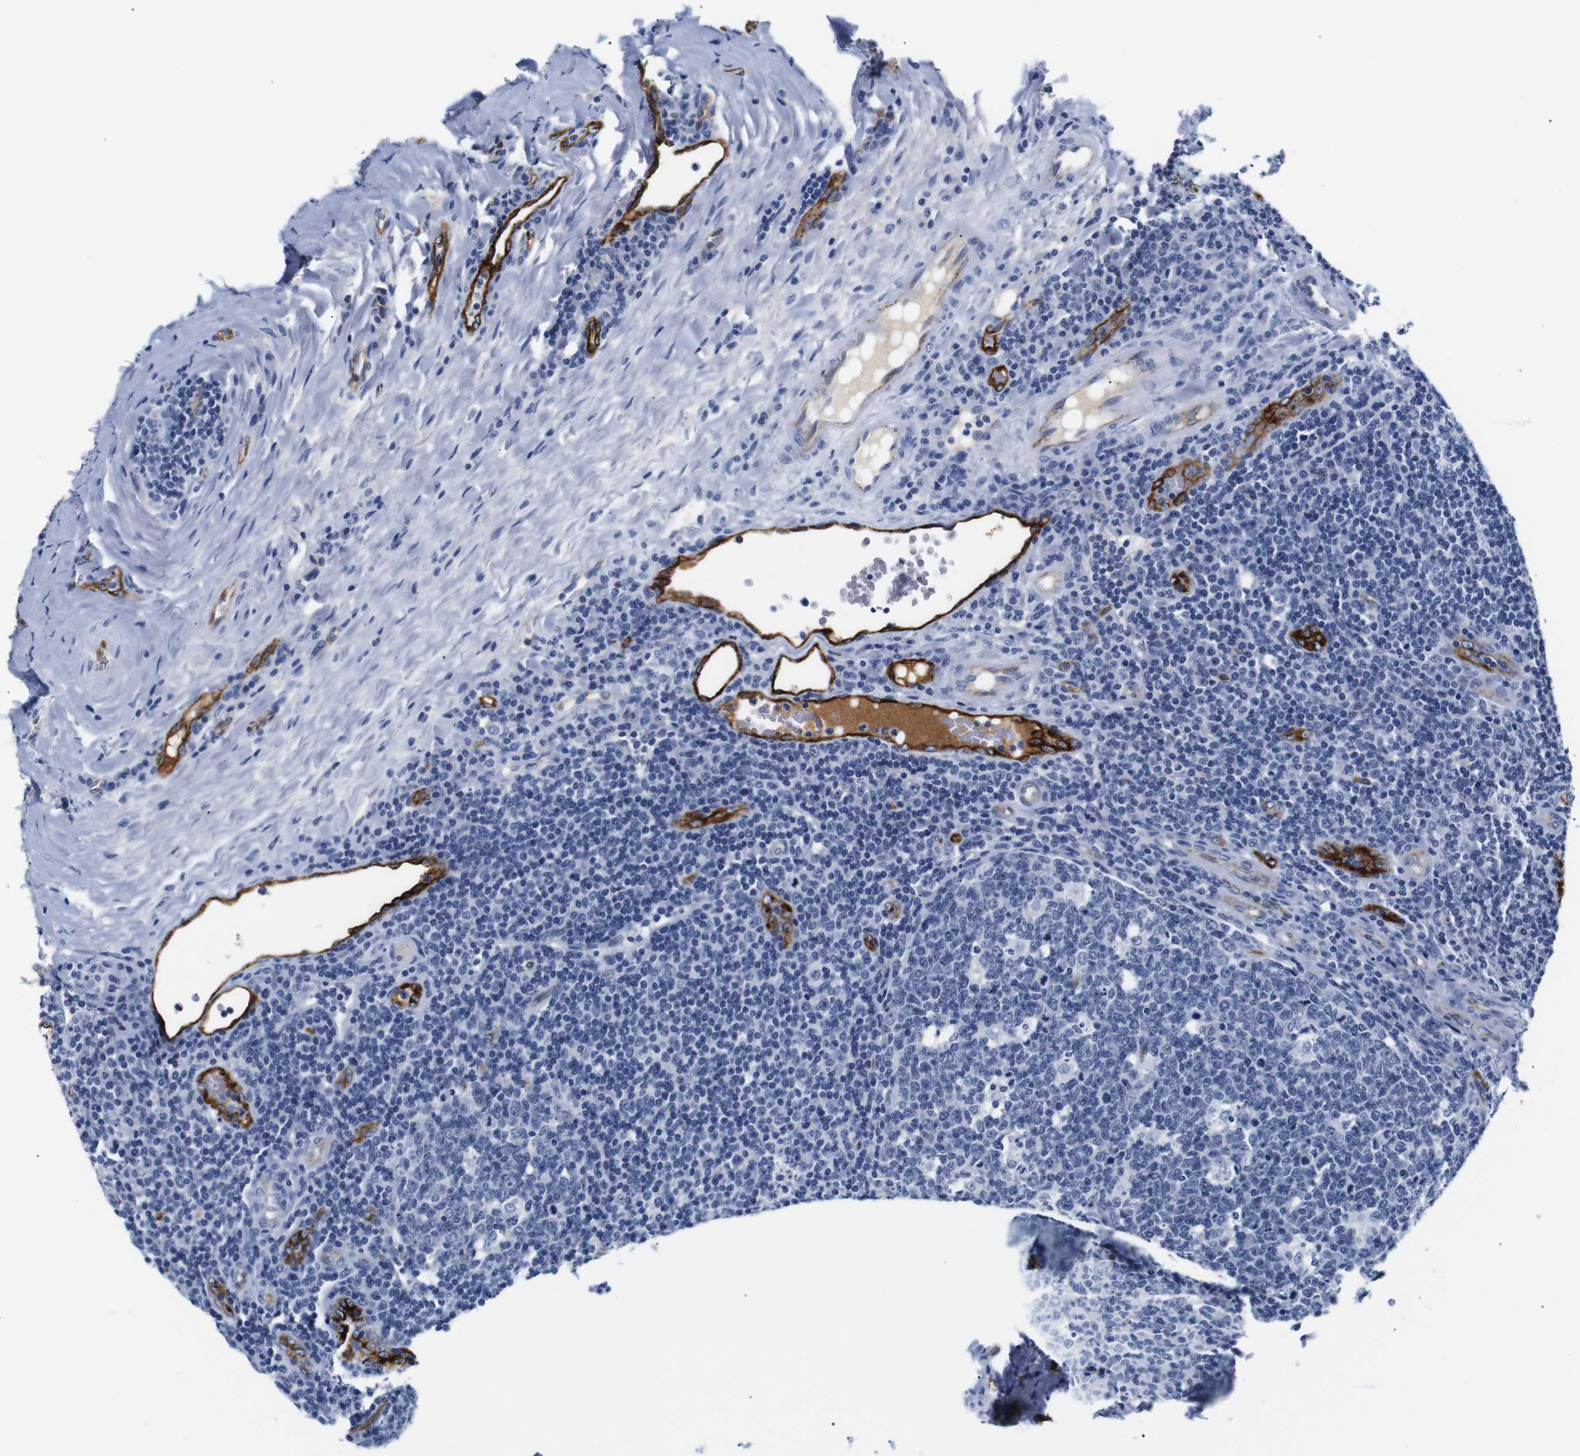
{"staining": {"intensity": "negative", "quantity": "none", "location": "none"}, "tissue": "tonsil", "cell_type": "Germinal center cells", "image_type": "normal", "snomed": [{"axis": "morphology", "description": "Normal tissue, NOS"}, {"axis": "topography", "description": "Tonsil"}], "caption": "IHC micrograph of unremarkable tonsil: tonsil stained with DAB (3,3'-diaminobenzidine) reveals no significant protein staining in germinal center cells. The staining was performed using DAB (3,3'-diaminobenzidine) to visualize the protein expression in brown, while the nuclei were stained in blue with hematoxylin (Magnification: 20x).", "gene": "MUC4", "patient": {"sex": "male", "age": 17}}